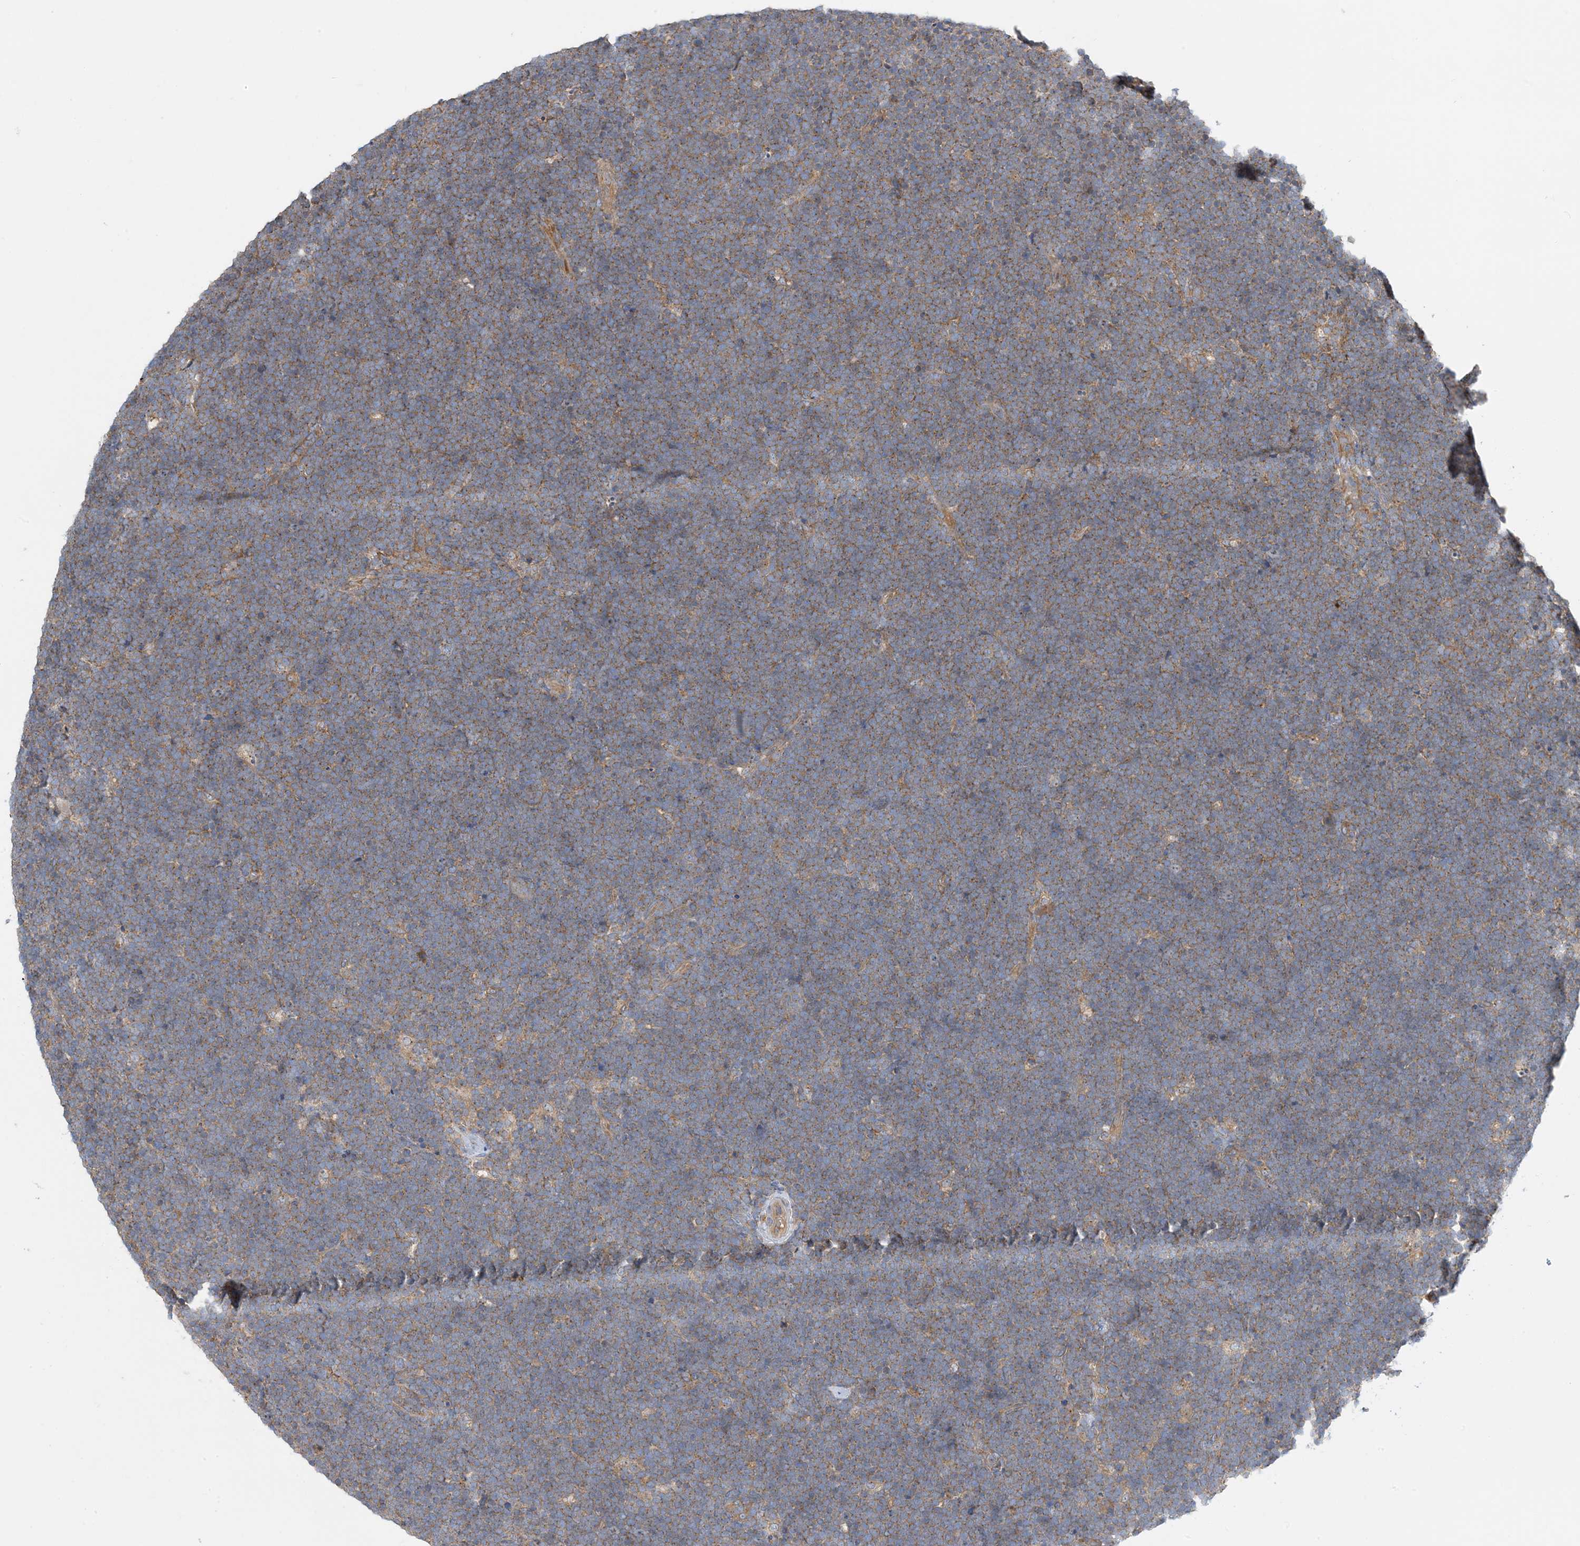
{"staining": {"intensity": "moderate", "quantity": ">75%", "location": "cytoplasmic/membranous"}, "tissue": "lymphoma", "cell_type": "Tumor cells", "image_type": "cancer", "snomed": [{"axis": "morphology", "description": "Malignant lymphoma, non-Hodgkin's type, High grade"}, {"axis": "topography", "description": "Lymph node"}], "caption": "This is a micrograph of immunohistochemistry staining of malignant lymphoma, non-Hodgkin's type (high-grade), which shows moderate staining in the cytoplasmic/membranous of tumor cells.", "gene": "SIDT1", "patient": {"sex": "male", "age": 13}}